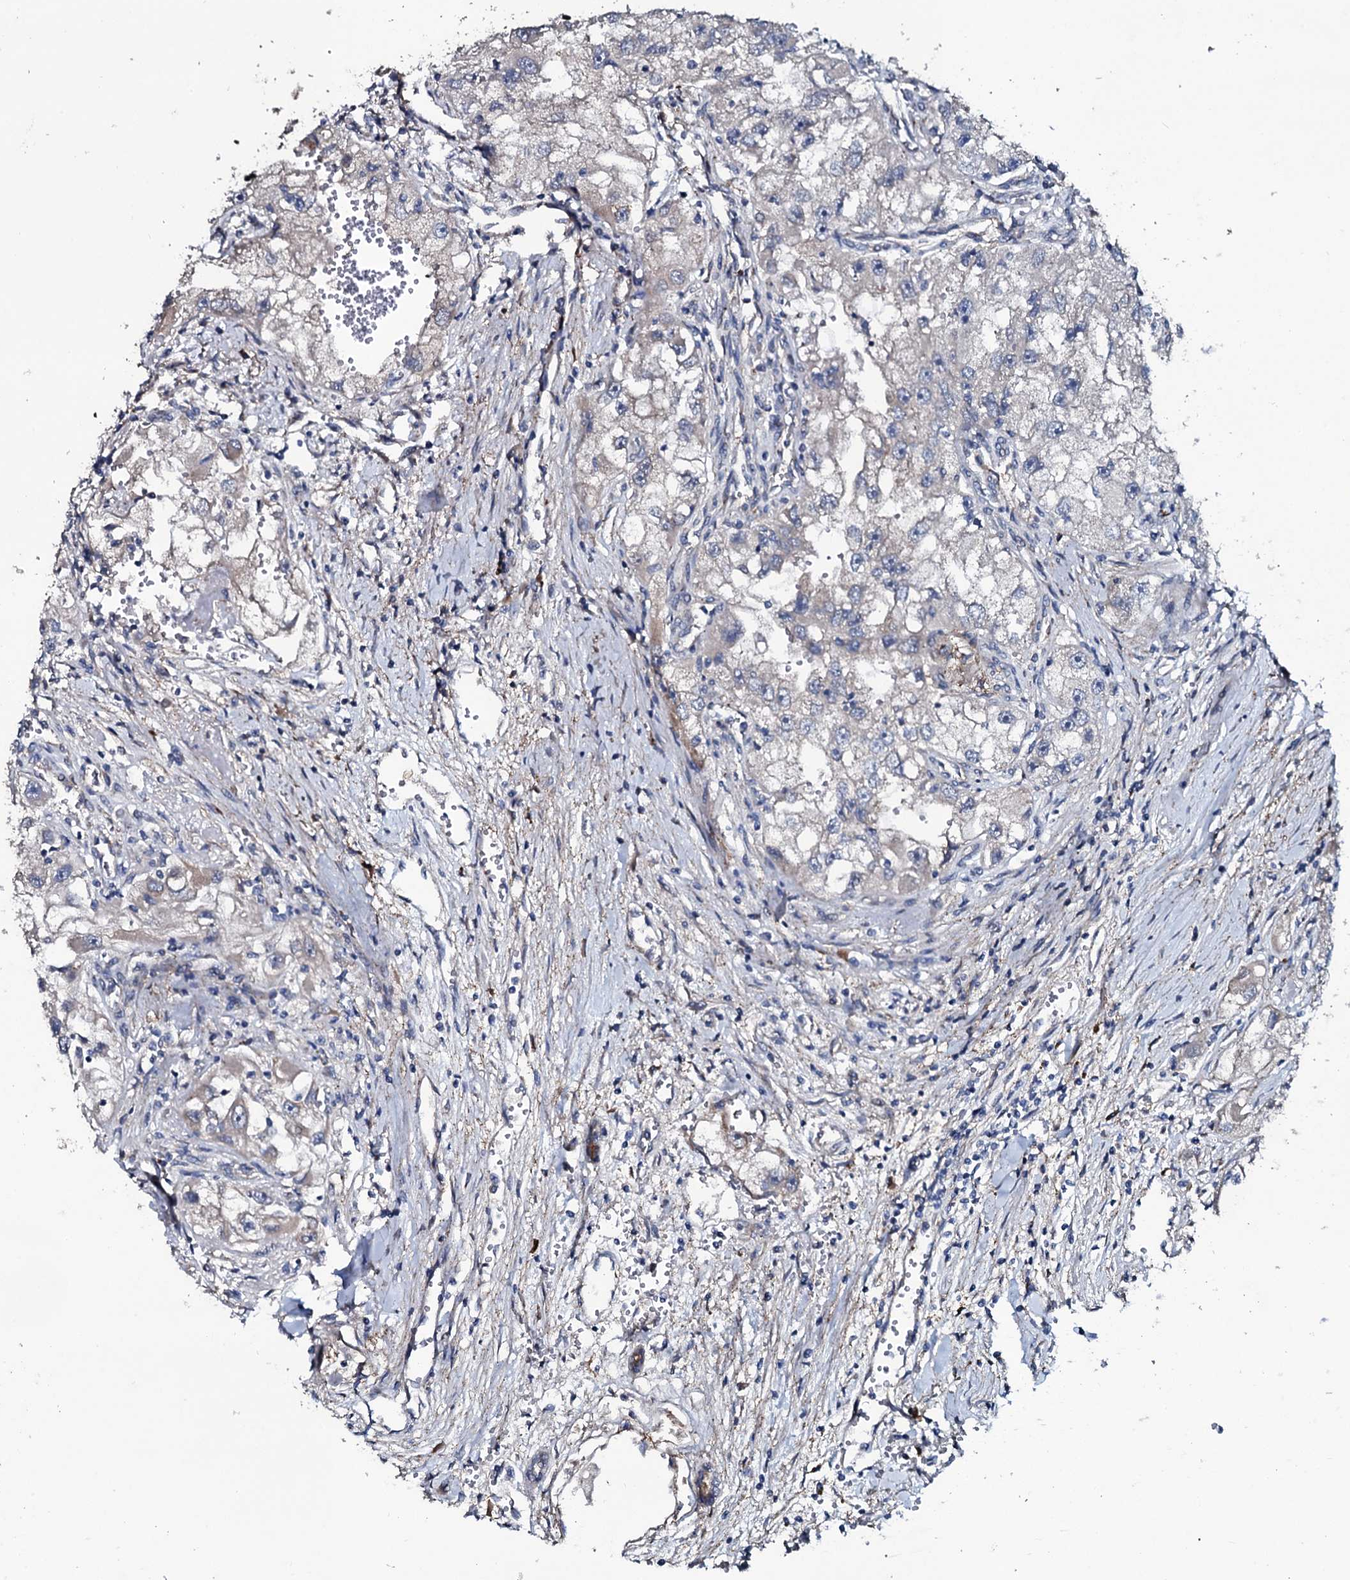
{"staining": {"intensity": "negative", "quantity": "none", "location": "none"}, "tissue": "renal cancer", "cell_type": "Tumor cells", "image_type": "cancer", "snomed": [{"axis": "morphology", "description": "Adenocarcinoma, NOS"}, {"axis": "topography", "description": "Kidney"}], "caption": "There is no significant expression in tumor cells of adenocarcinoma (renal).", "gene": "IL12B", "patient": {"sex": "male", "age": 63}}